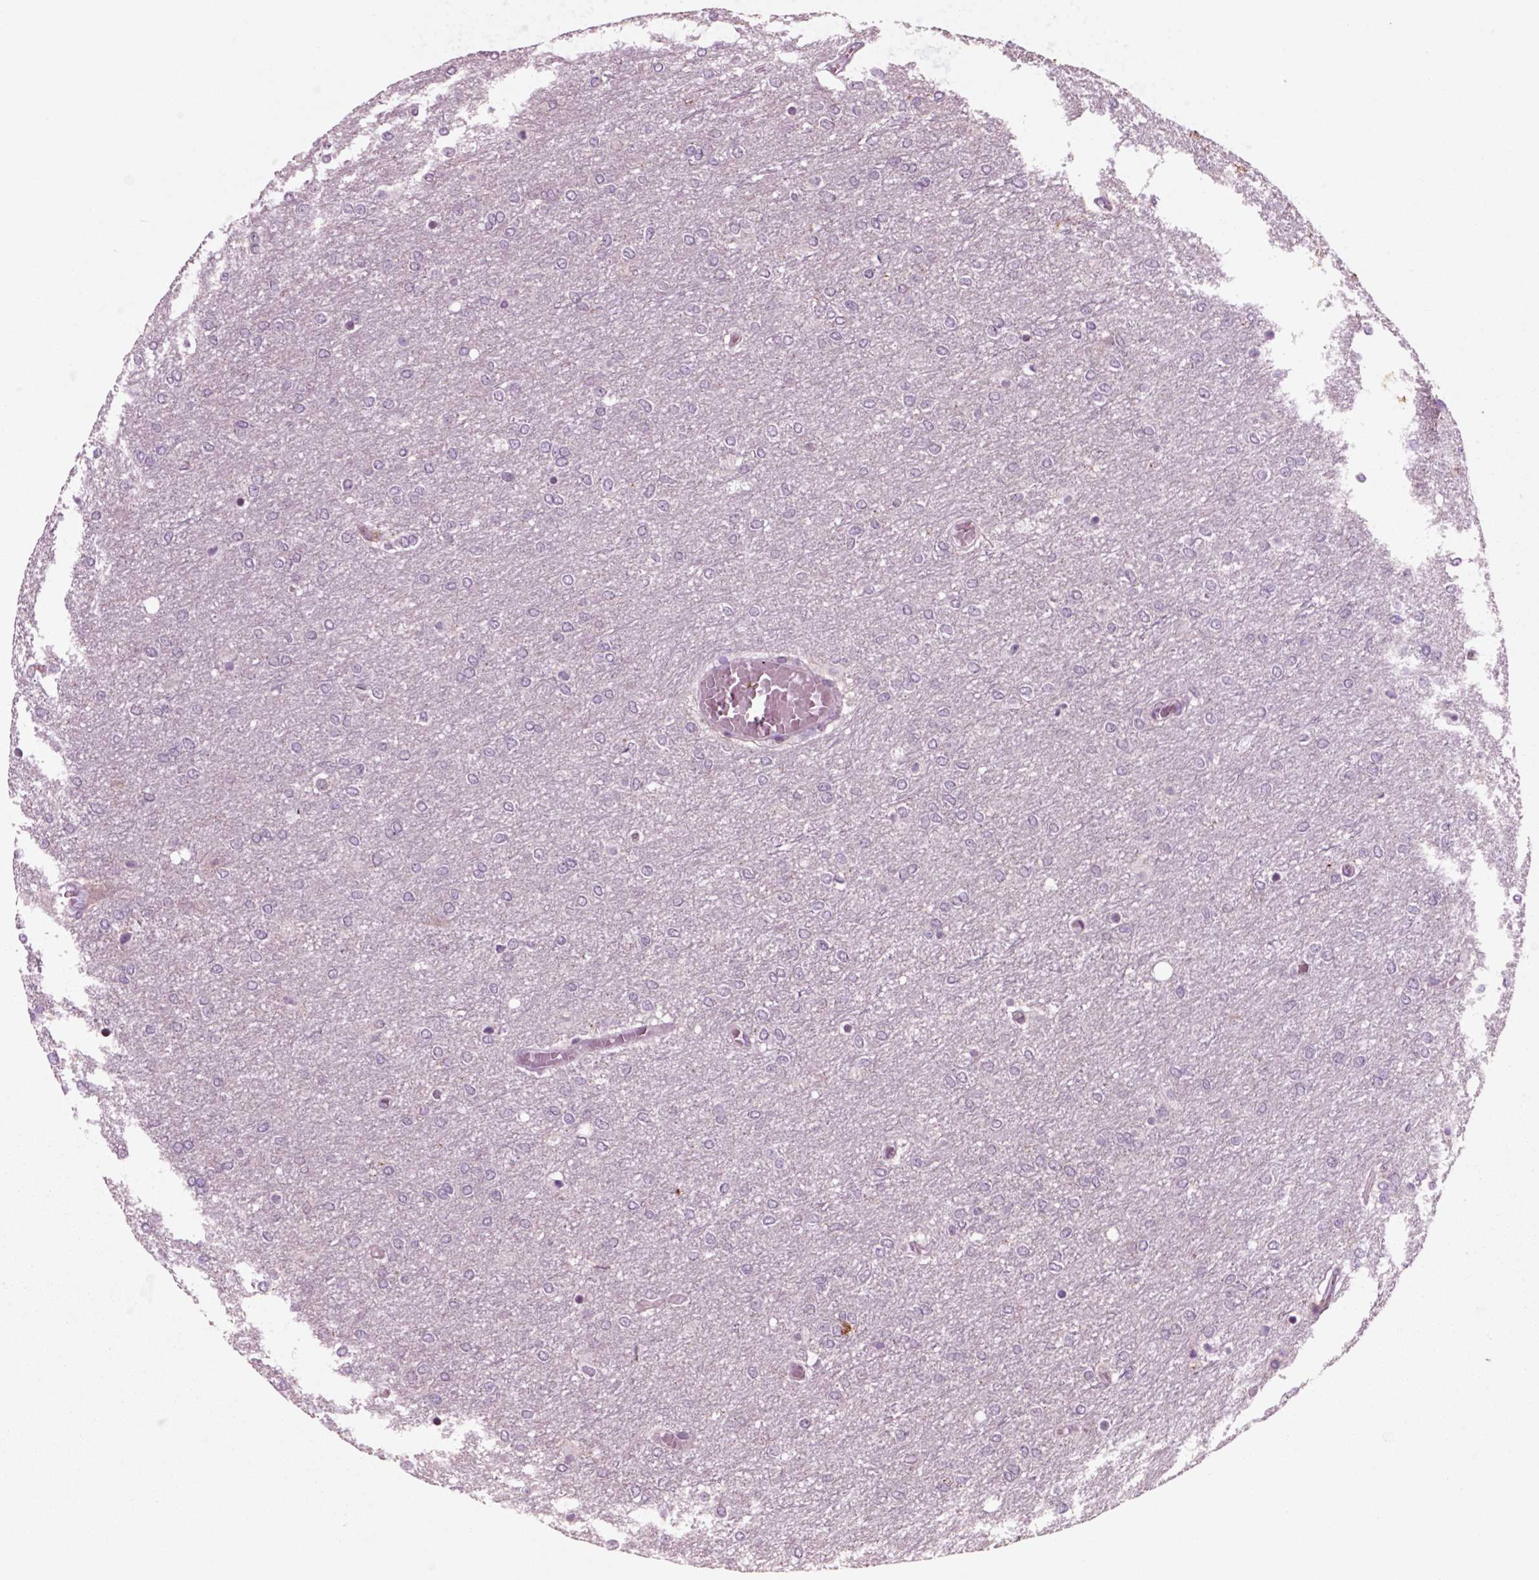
{"staining": {"intensity": "negative", "quantity": "none", "location": "none"}, "tissue": "glioma", "cell_type": "Tumor cells", "image_type": "cancer", "snomed": [{"axis": "morphology", "description": "Glioma, malignant, High grade"}, {"axis": "topography", "description": "Brain"}], "caption": "Immunohistochemistry (IHC) photomicrograph of neoplastic tissue: human high-grade glioma (malignant) stained with DAB (3,3'-diaminobenzidine) shows no significant protein staining in tumor cells.", "gene": "CHGB", "patient": {"sex": "female", "age": 61}}